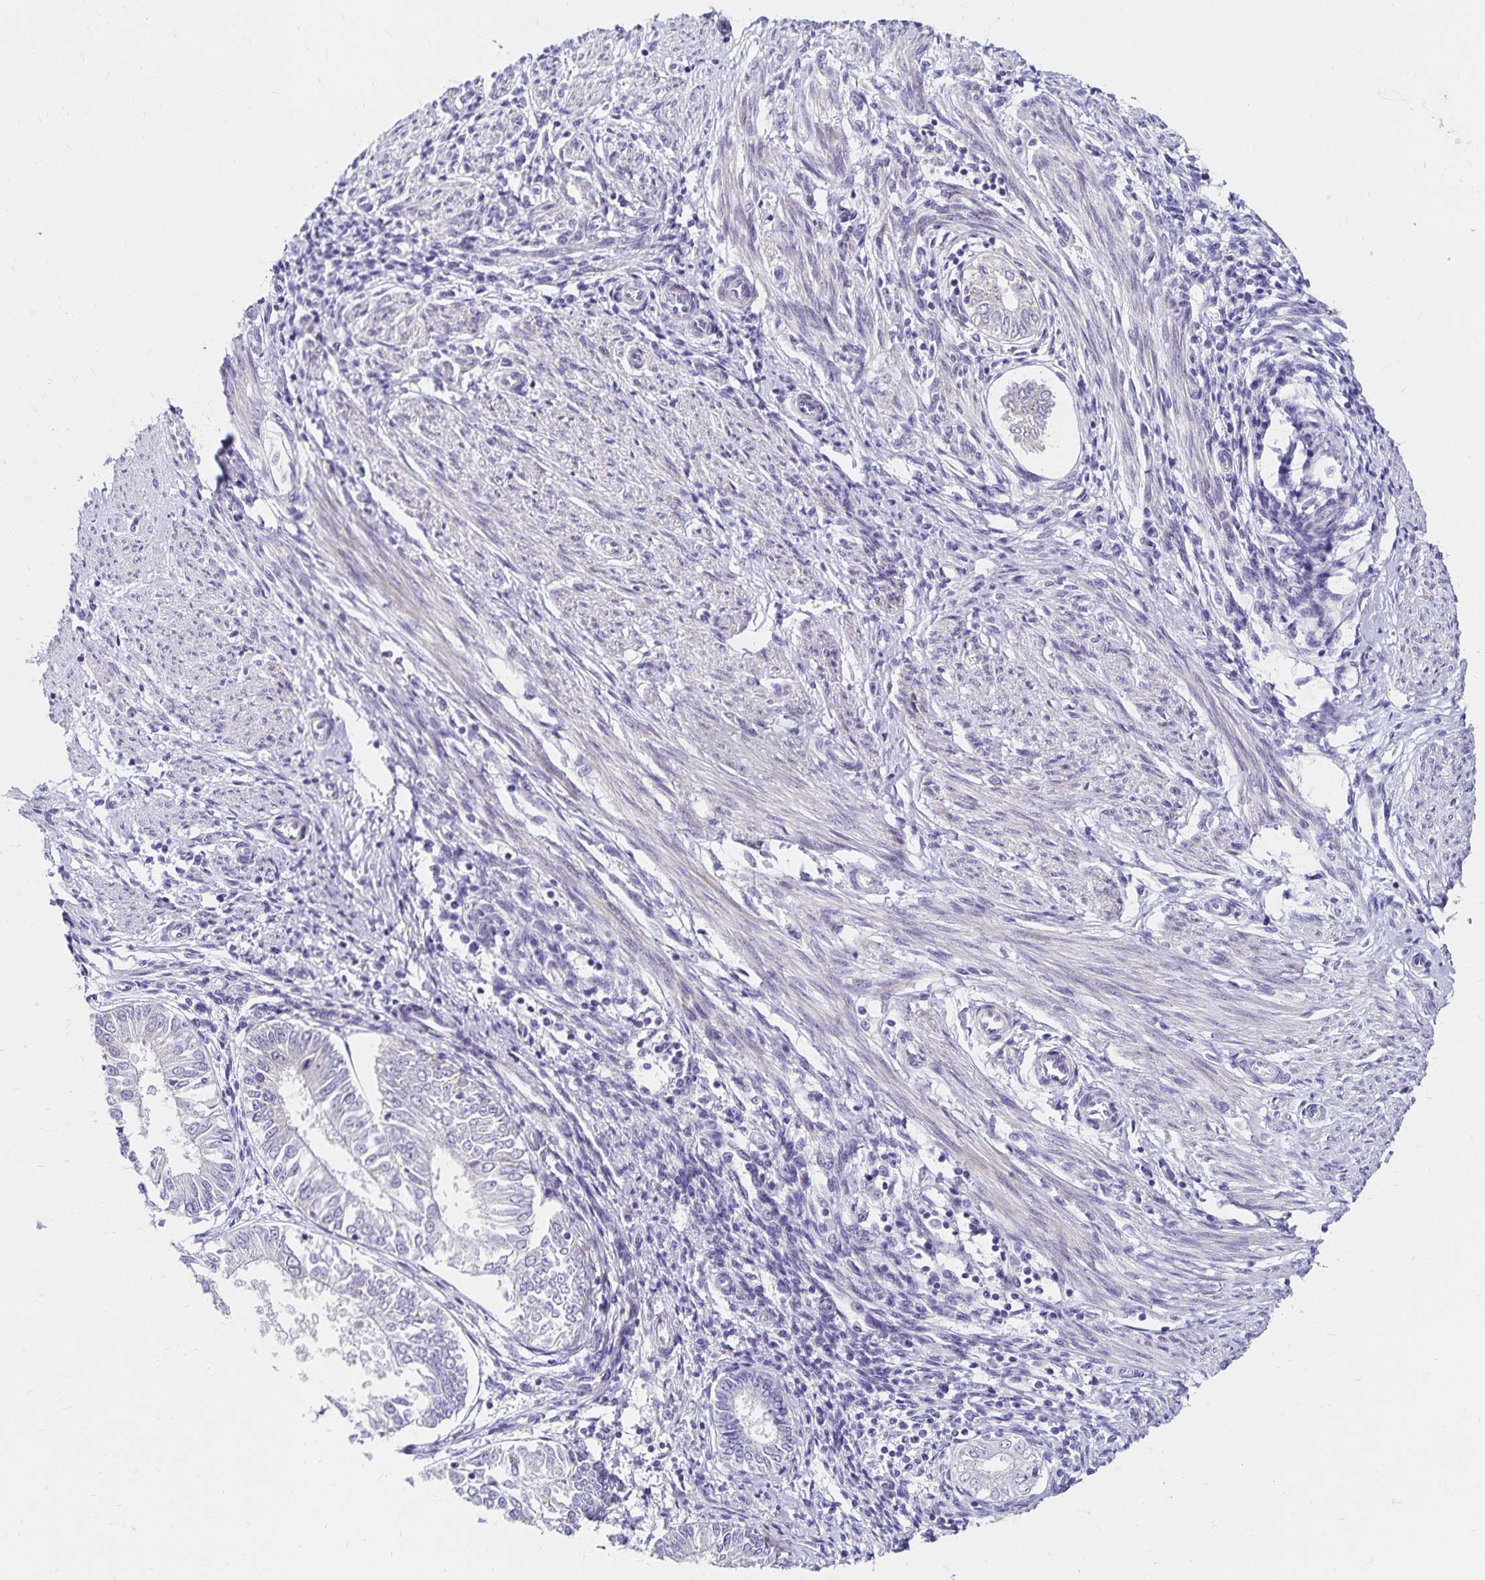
{"staining": {"intensity": "negative", "quantity": "none", "location": "none"}, "tissue": "endometrial cancer", "cell_type": "Tumor cells", "image_type": "cancer", "snomed": [{"axis": "morphology", "description": "Adenocarcinoma, NOS"}, {"axis": "topography", "description": "Endometrium"}], "caption": "An image of endometrial adenocarcinoma stained for a protein demonstrates no brown staining in tumor cells. (Stains: DAB (3,3'-diaminobenzidine) IHC with hematoxylin counter stain, Microscopy: brightfield microscopy at high magnification).", "gene": "NECAP1", "patient": {"sex": "female", "age": 68}}